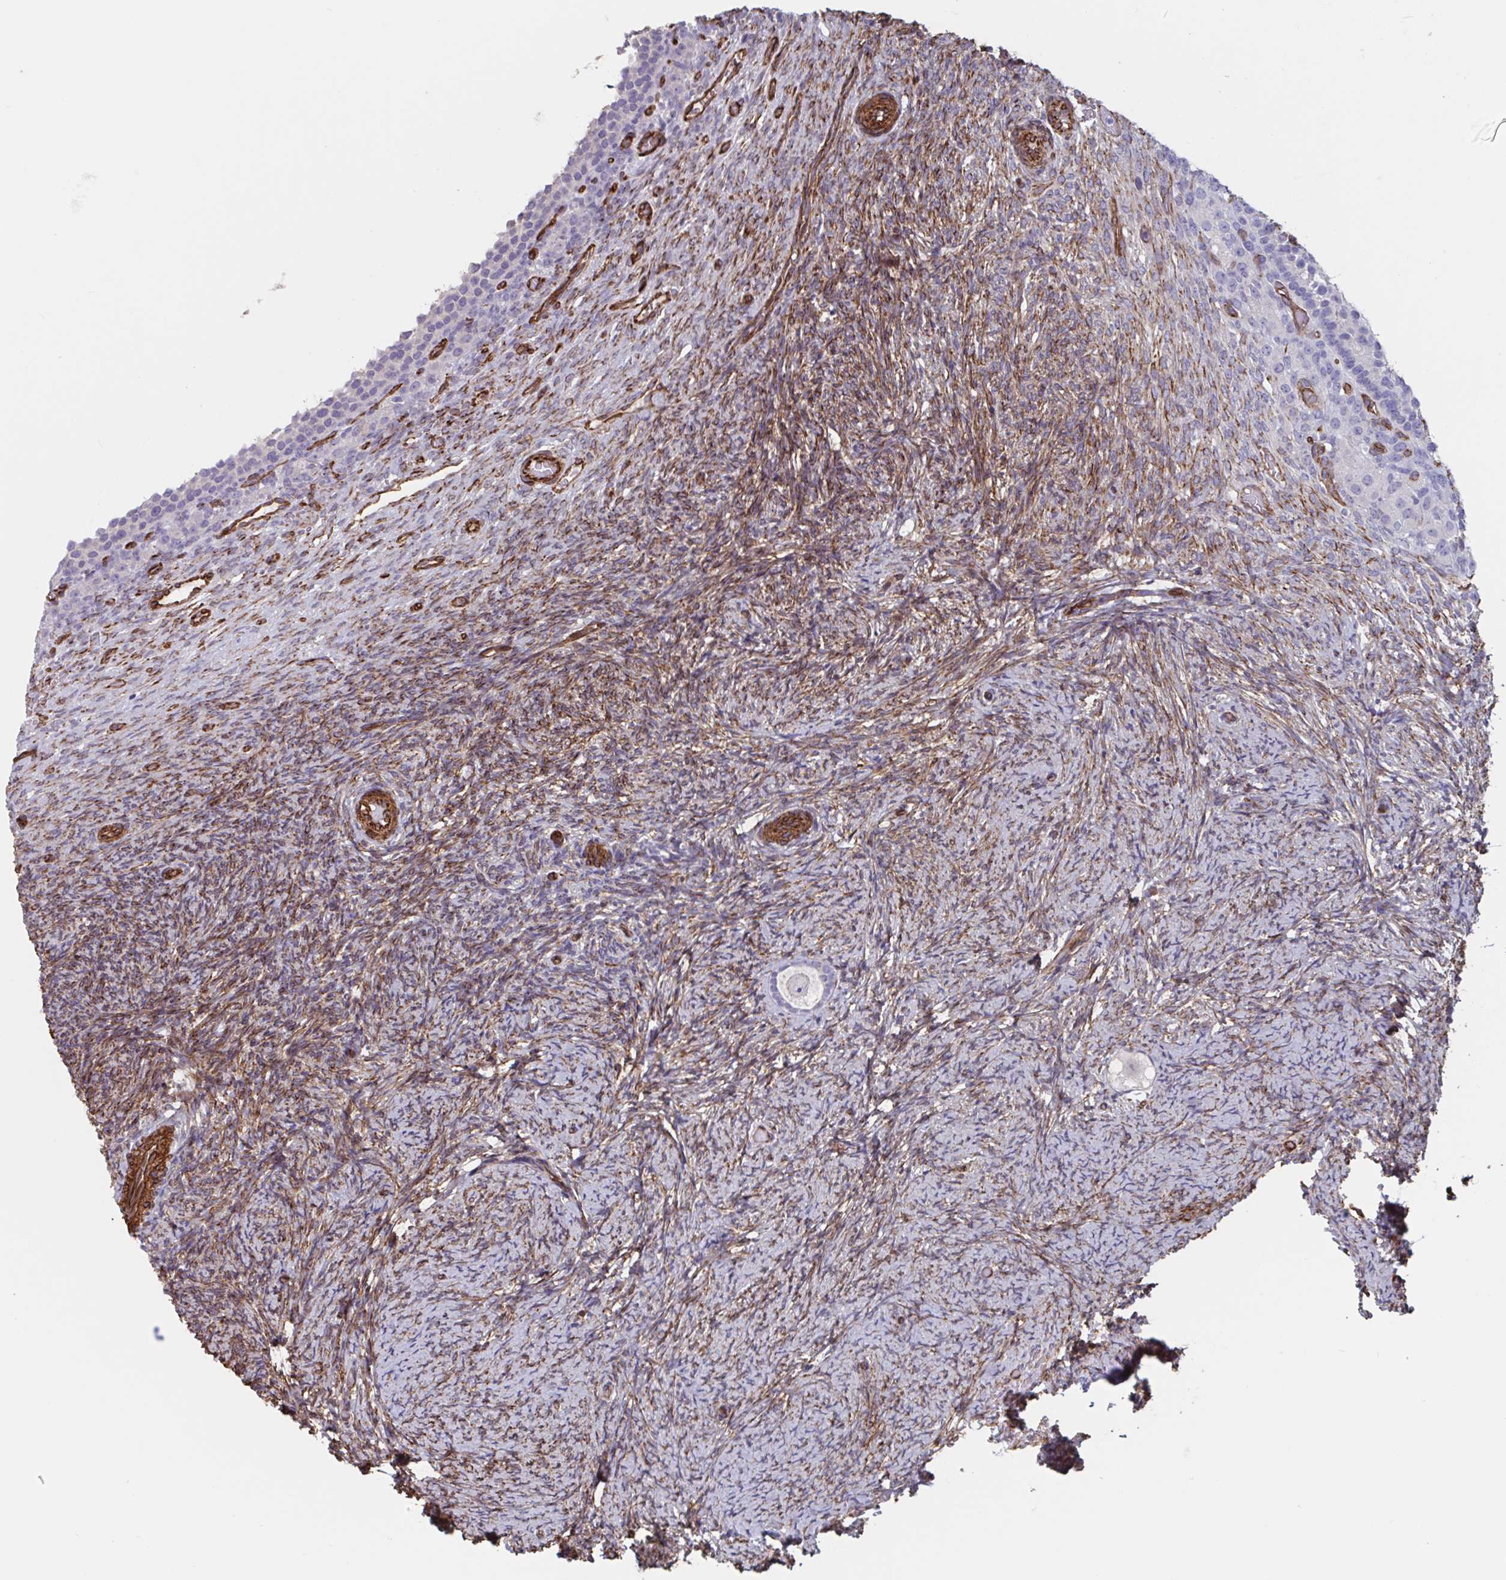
{"staining": {"intensity": "negative", "quantity": "none", "location": "none"}, "tissue": "ovary", "cell_type": "Follicle cells", "image_type": "normal", "snomed": [{"axis": "morphology", "description": "Normal tissue, NOS"}, {"axis": "topography", "description": "Ovary"}], "caption": "Immunohistochemistry (IHC) image of benign human ovary stained for a protein (brown), which shows no staining in follicle cells.", "gene": "CITED4", "patient": {"sex": "female", "age": 34}}